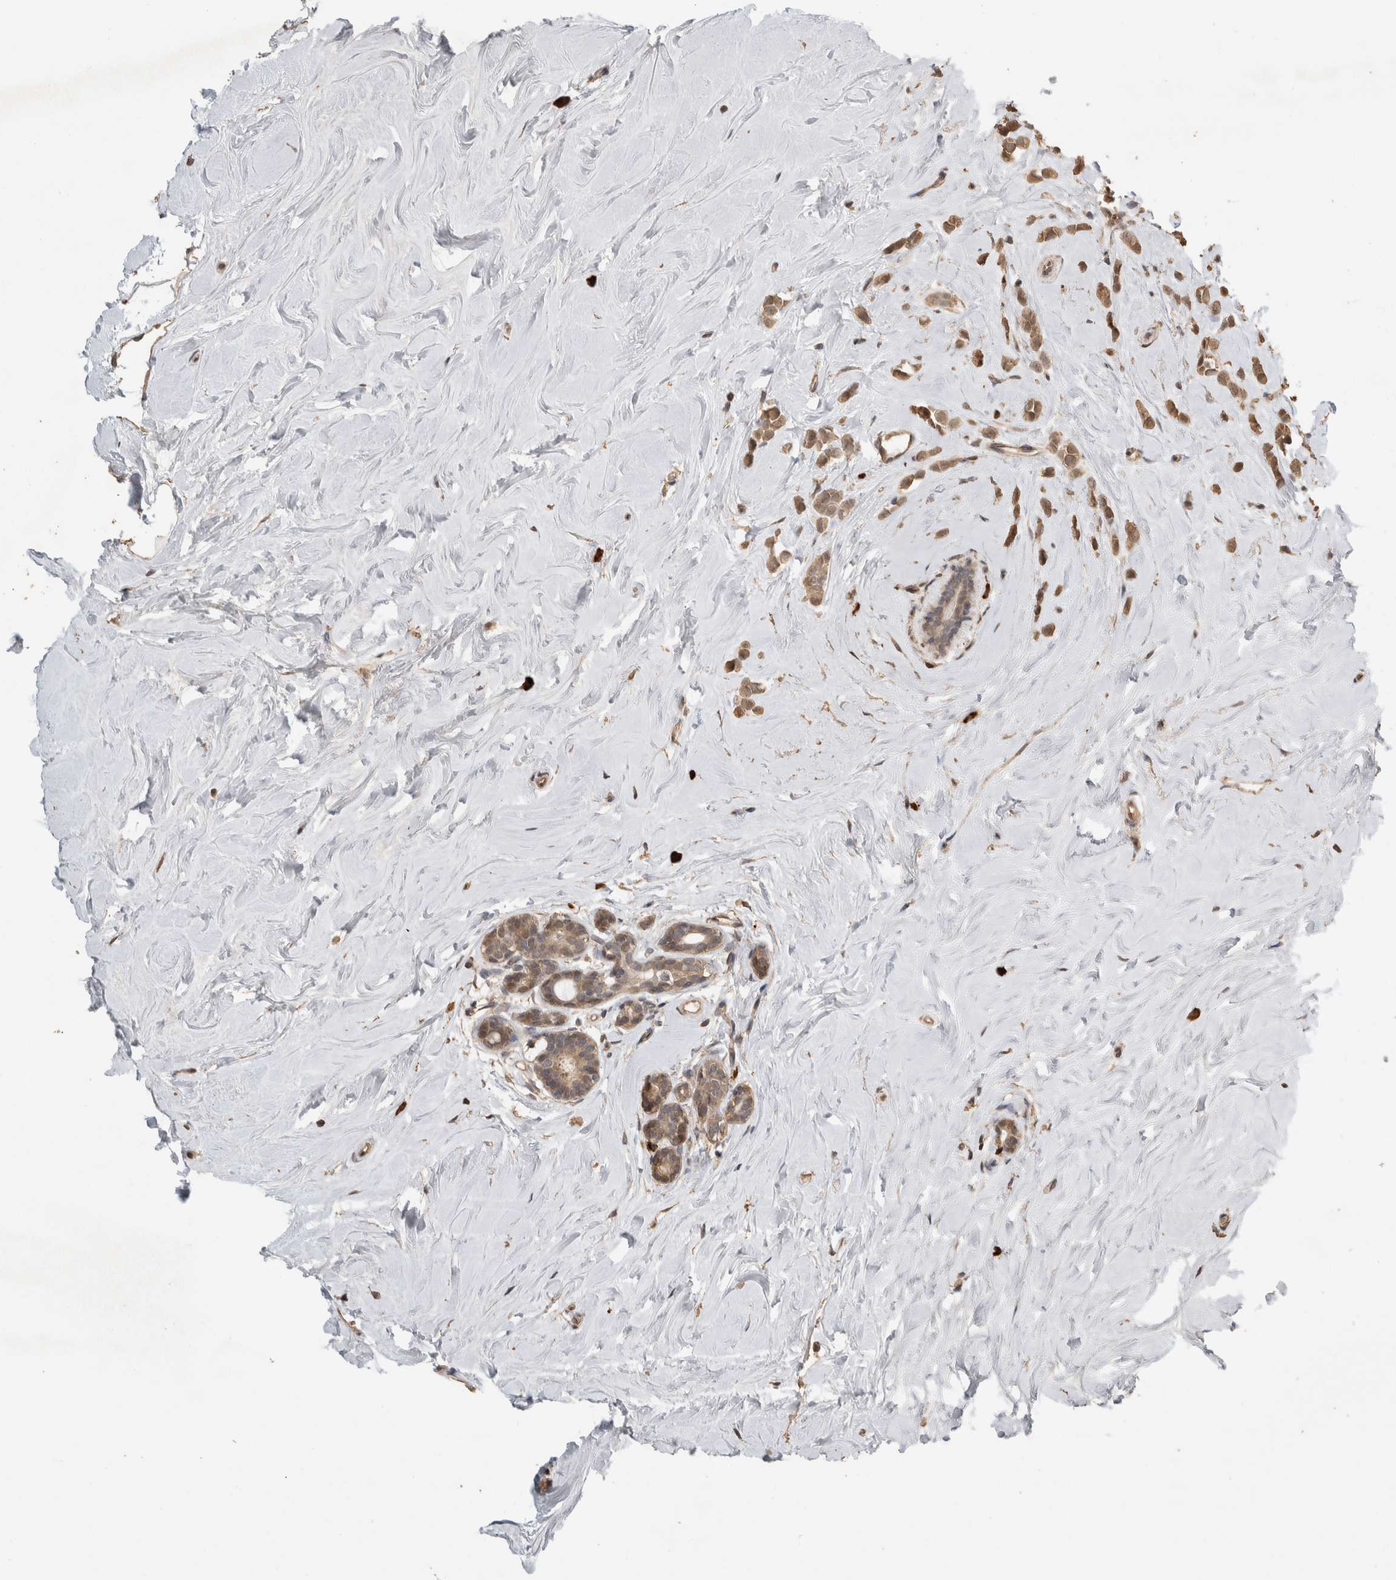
{"staining": {"intensity": "moderate", "quantity": ">75%", "location": "cytoplasmic/membranous"}, "tissue": "breast cancer", "cell_type": "Tumor cells", "image_type": "cancer", "snomed": [{"axis": "morphology", "description": "Lobular carcinoma"}, {"axis": "topography", "description": "Breast"}], "caption": "A brown stain labels moderate cytoplasmic/membranous staining of a protein in human breast cancer (lobular carcinoma) tumor cells. The protein of interest is stained brown, and the nuclei are stained in blue (DAB IHC with brightfield microscopy, high magnification).", "gene": "RHPN1", "patient": {"sex": "female", "age": 47}}